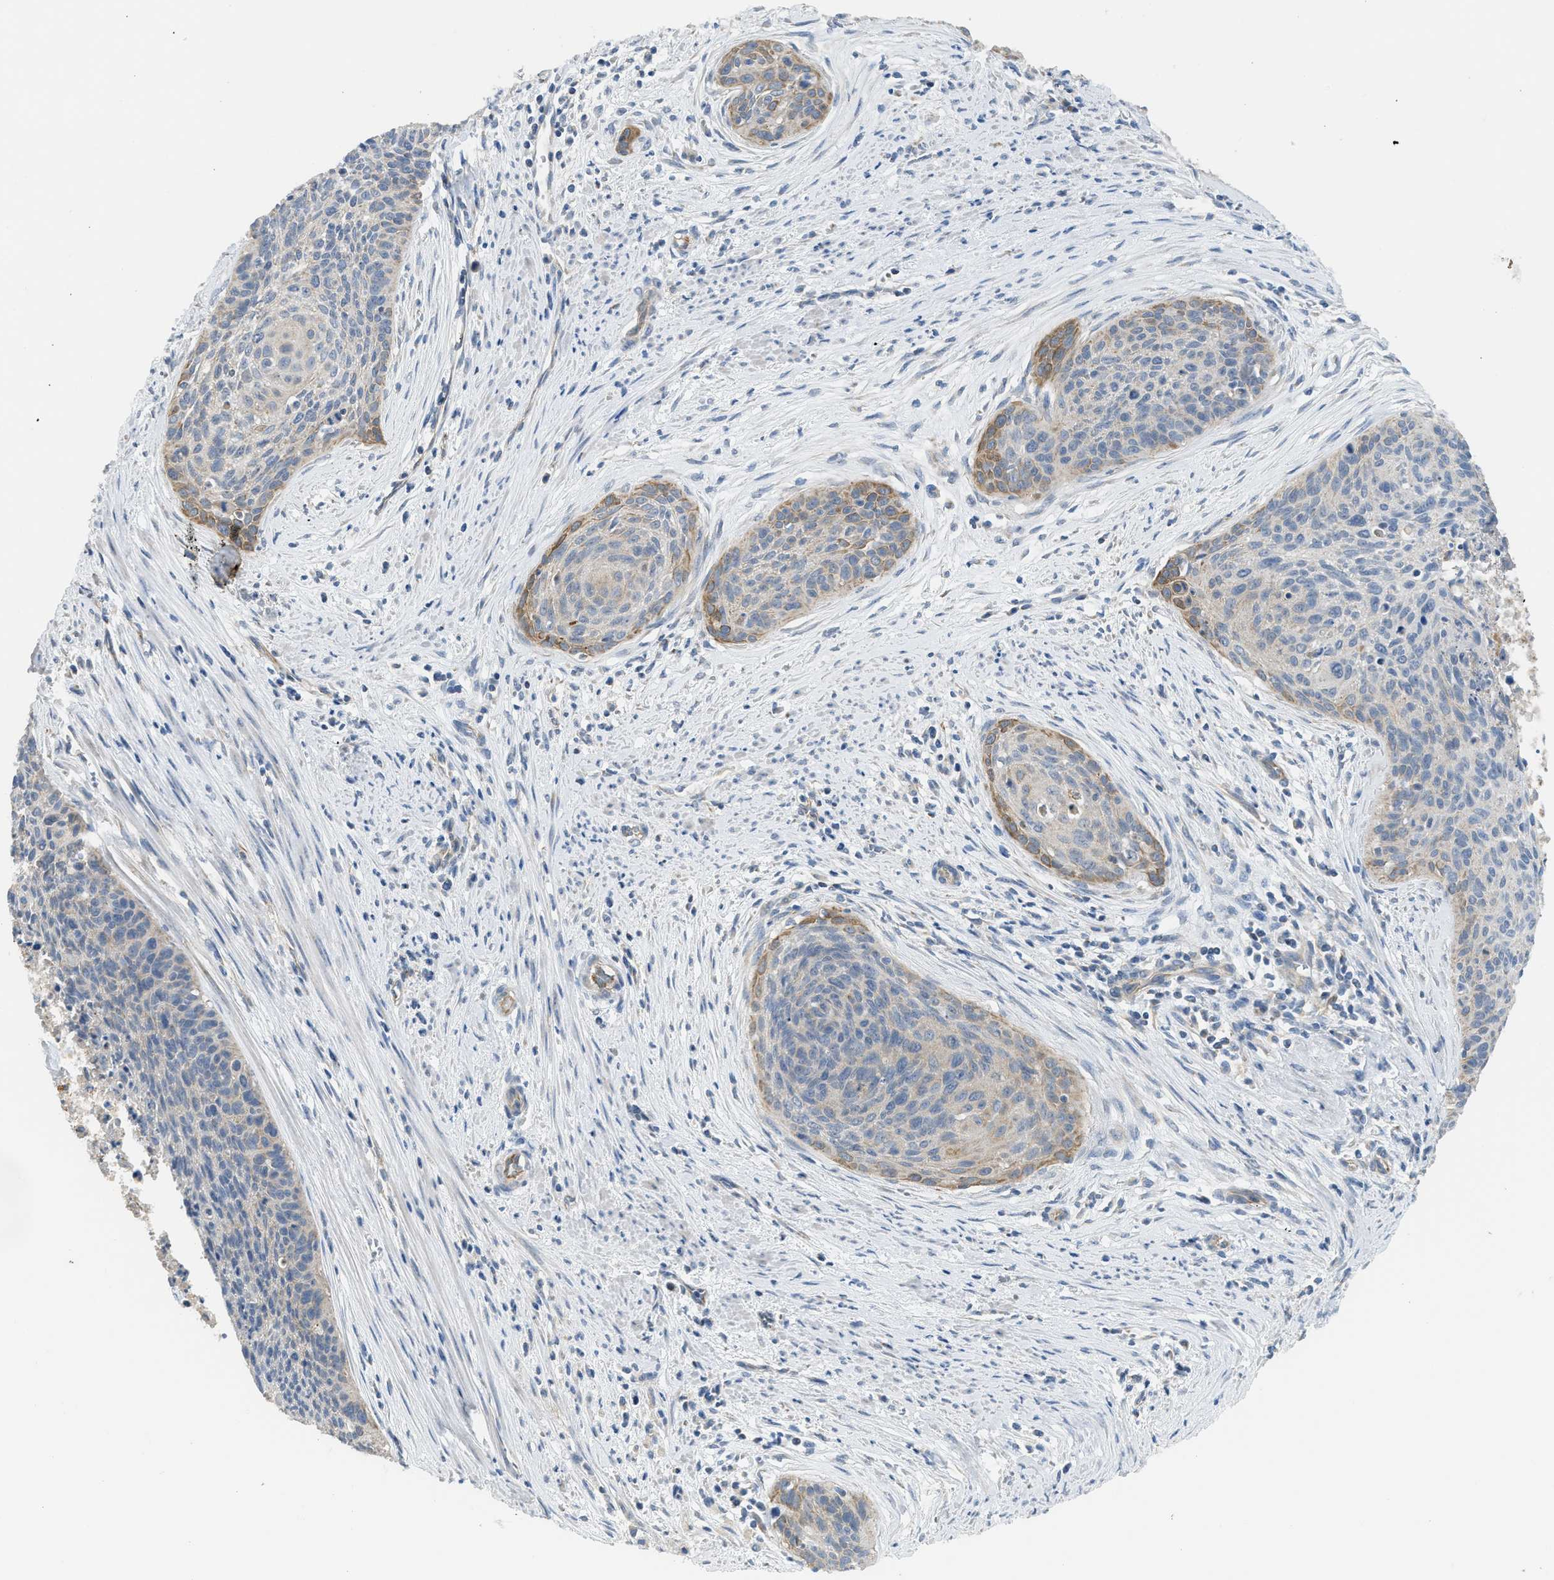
{"staining": {"intensity": "weak", "quantity": "25%-75%", "location": "cytoplasmic/membranous"}, "tissue": "cervical cancer", "cell_type": "Tumor cells", "image_type": "cancer", "snomed": [{"axis": "morphology", "description": "Squamous cell carcinoma, NOS"}, {"axis": "topography", "description": "Cervix"}], "caption": "Human cervical squamous cell carcinoma stained with a protein marker displays weak staining in tumor cells.", "gene": "GOT2", "patient": {"sex": "female", "age": 55}}